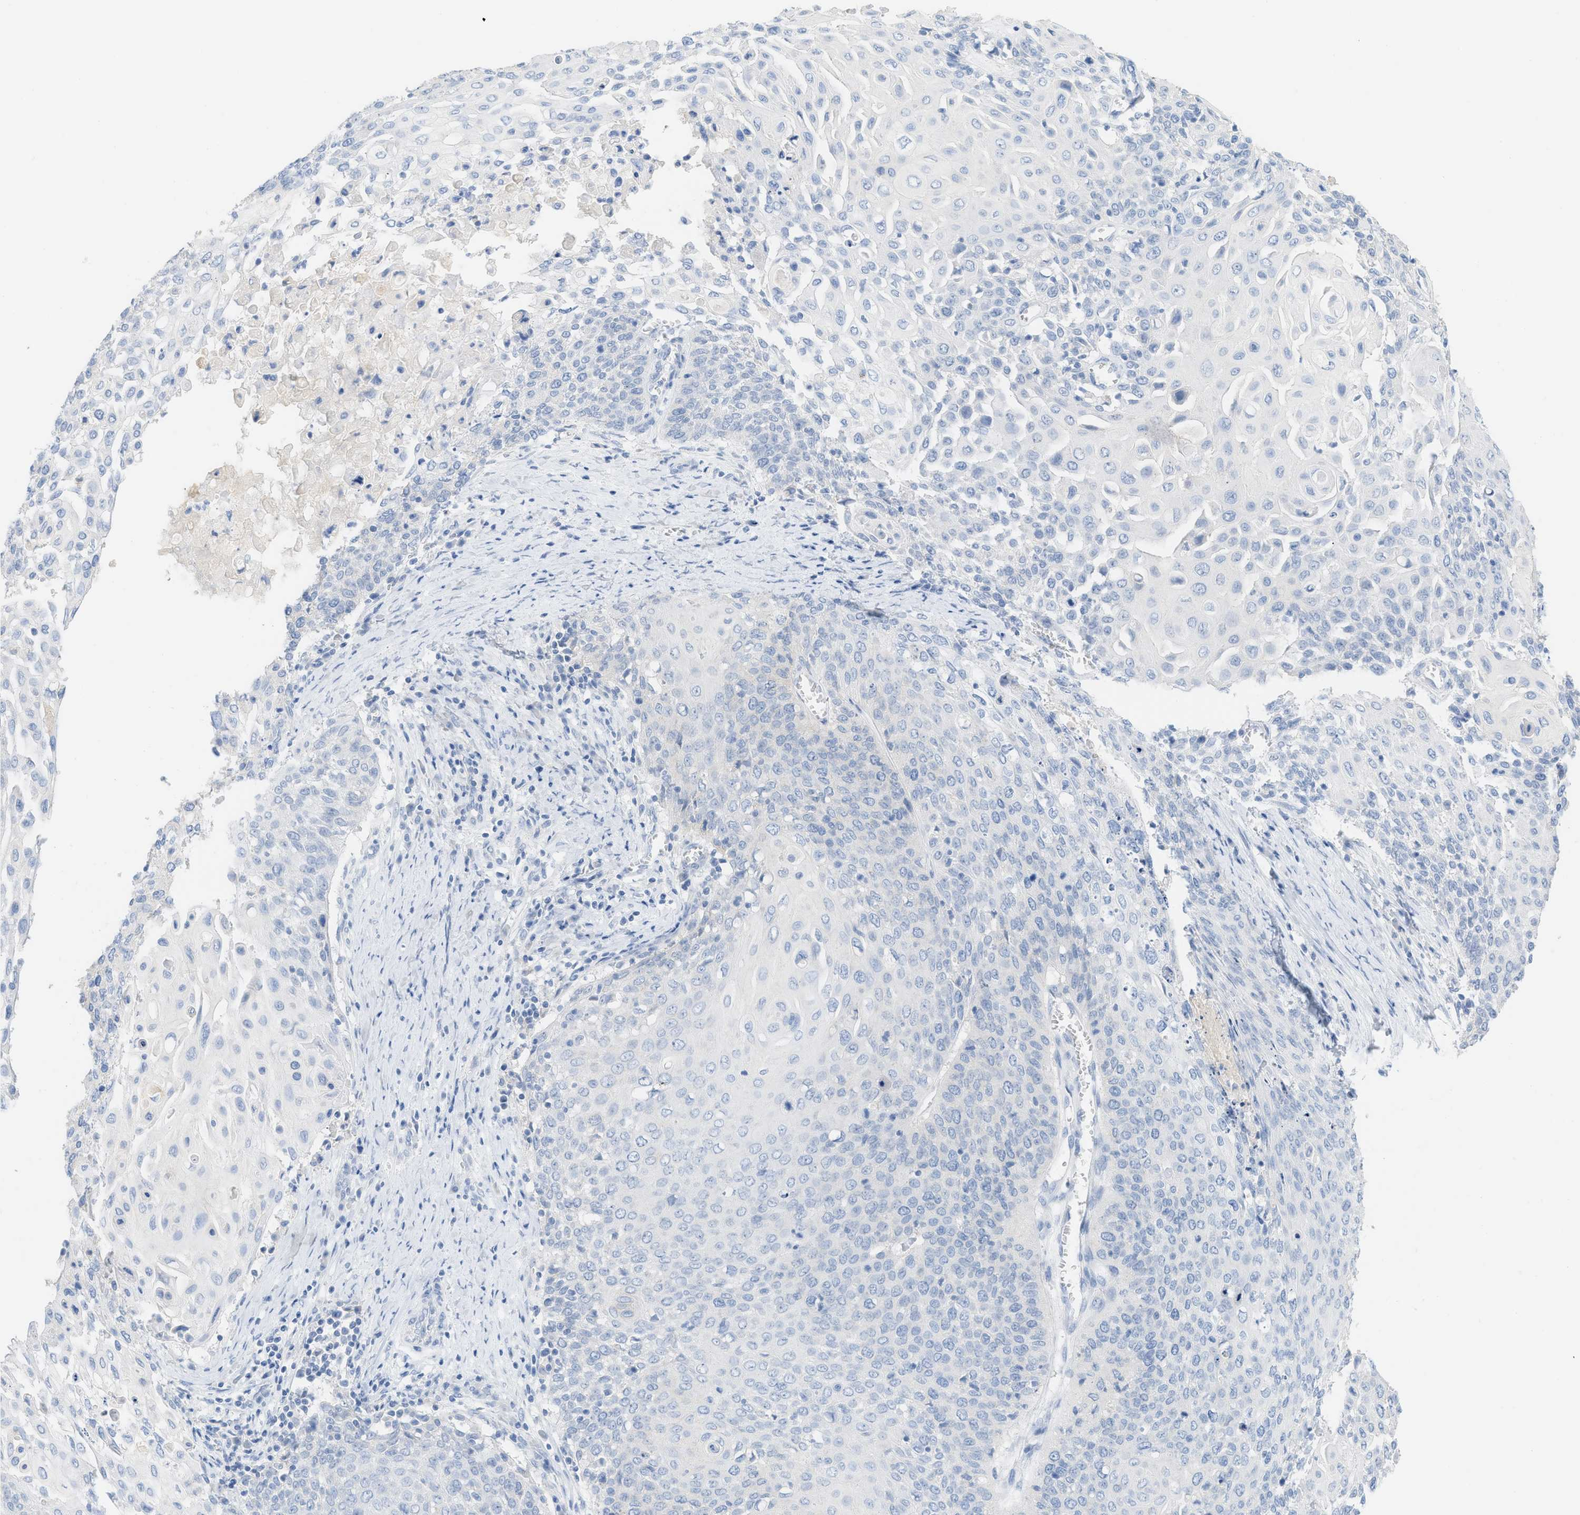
{"staining": {"intensity": "negative", "quantity": "none", "location": "none"}, "tissue": "cervical cancer", "cell_type": "Tumor cells", "image_type": "cancer", "snomed": [{"axis": "morphology", "description": "Squamous cell carcinoma, NOS"}, {"axis": "topography", "description": "Cervix"}], "caption": "The image displays no staining of tumor cells in cervical cancer (squamous cell carcinoma).", "gene": "PAPPA", "patient": {"sex": "female", "age": 39}}